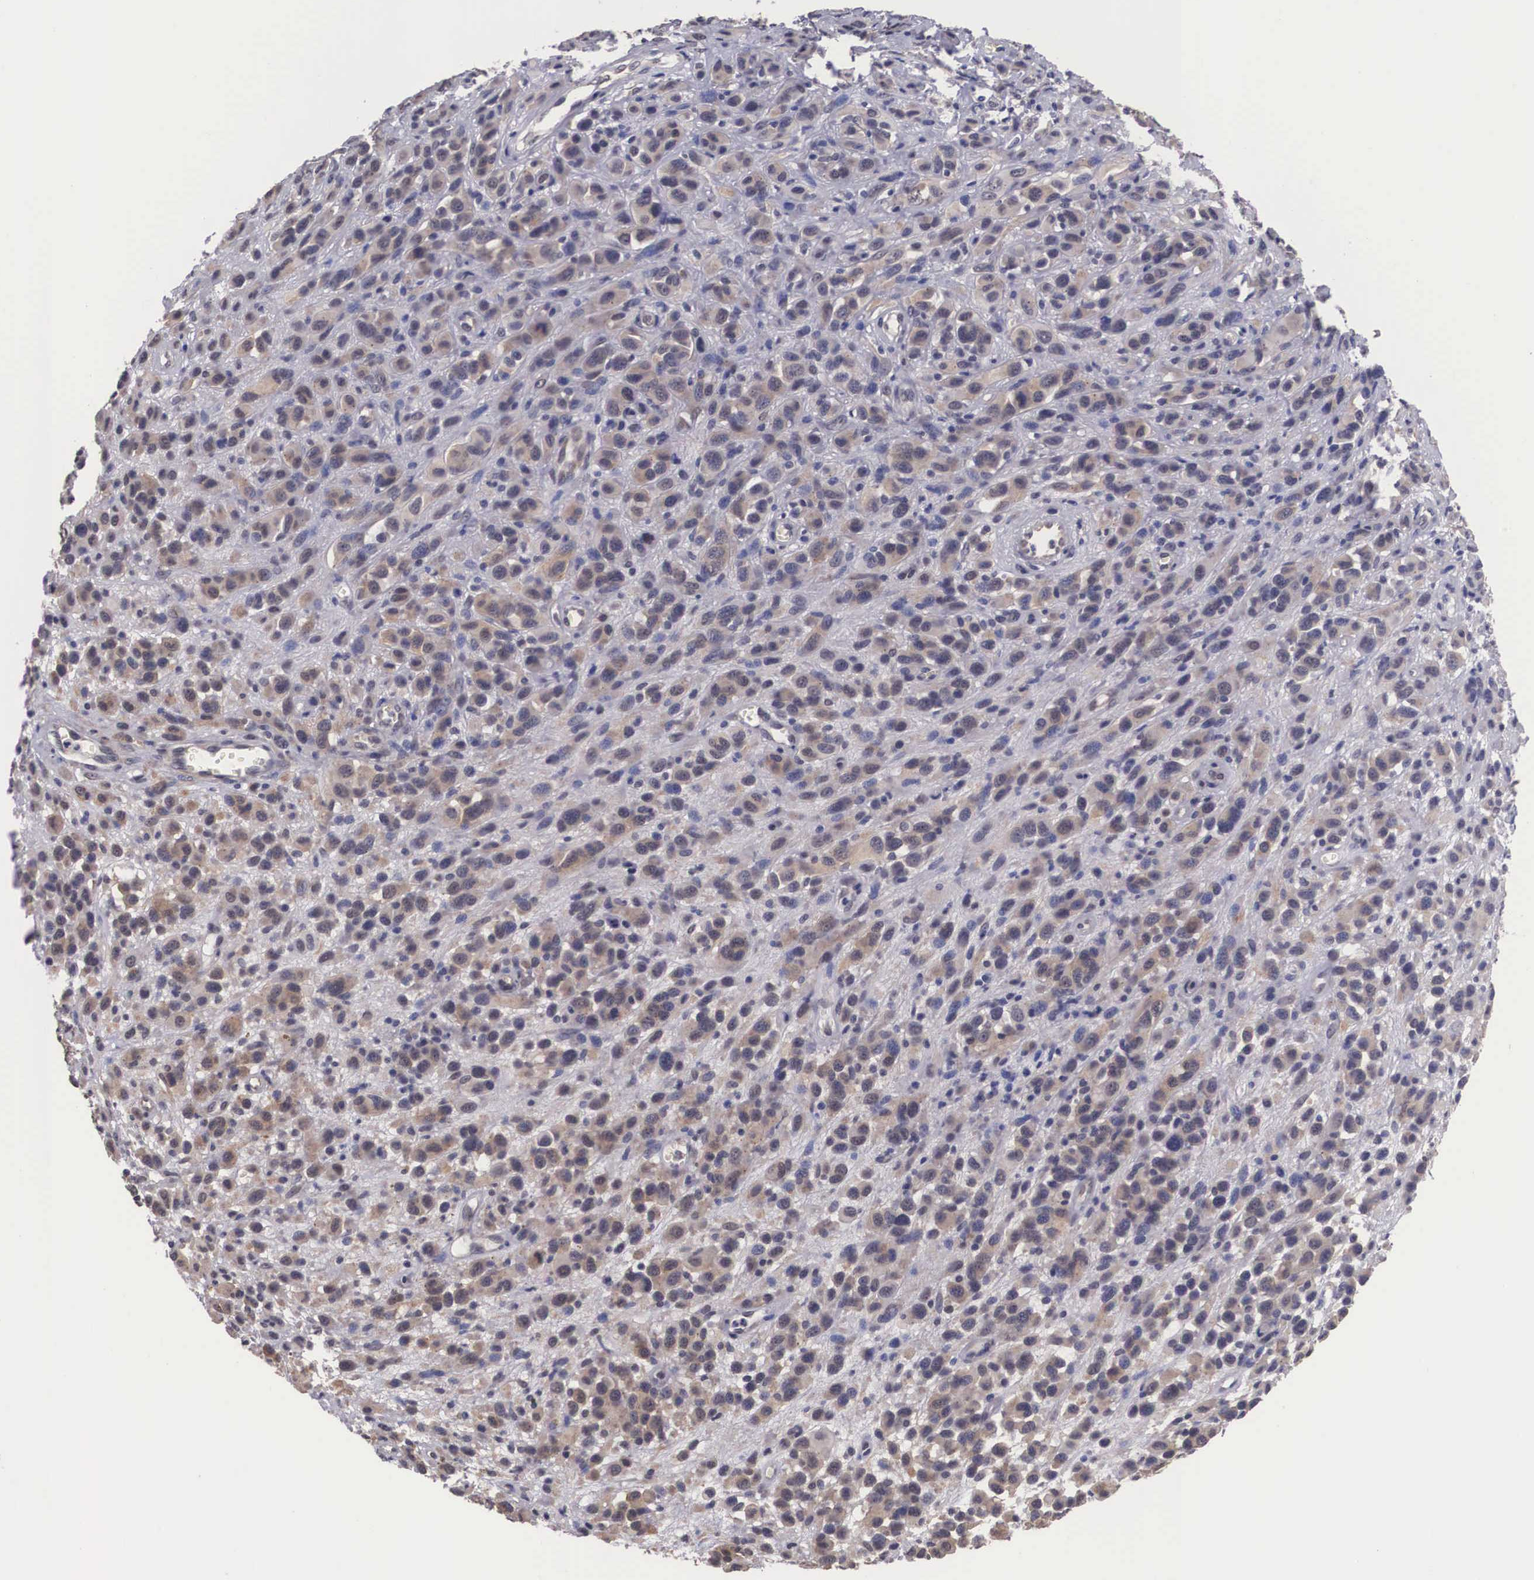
{"staining": {"intensity": "moderate", "quantity": "25%-75%", "location": "cytoplasmic/membranous"}, "tissue": "melanoma", "cell_type": "Tumor cells", "image_type": "cancer", "snomed": [{"axis": "morphology", "description": "Malignant melanoma, NOS"}, {"axis": "topography", "description": "Skin"}], "caption": "Approximately 25%-75% of tumor cells in malignant melanoma display moderate cytoplasmic/membranous protein positivity as visualized by brown immunohistochemical staining.", "gene": "OTX2", "patient": {"sex": "male", "age": 51}}